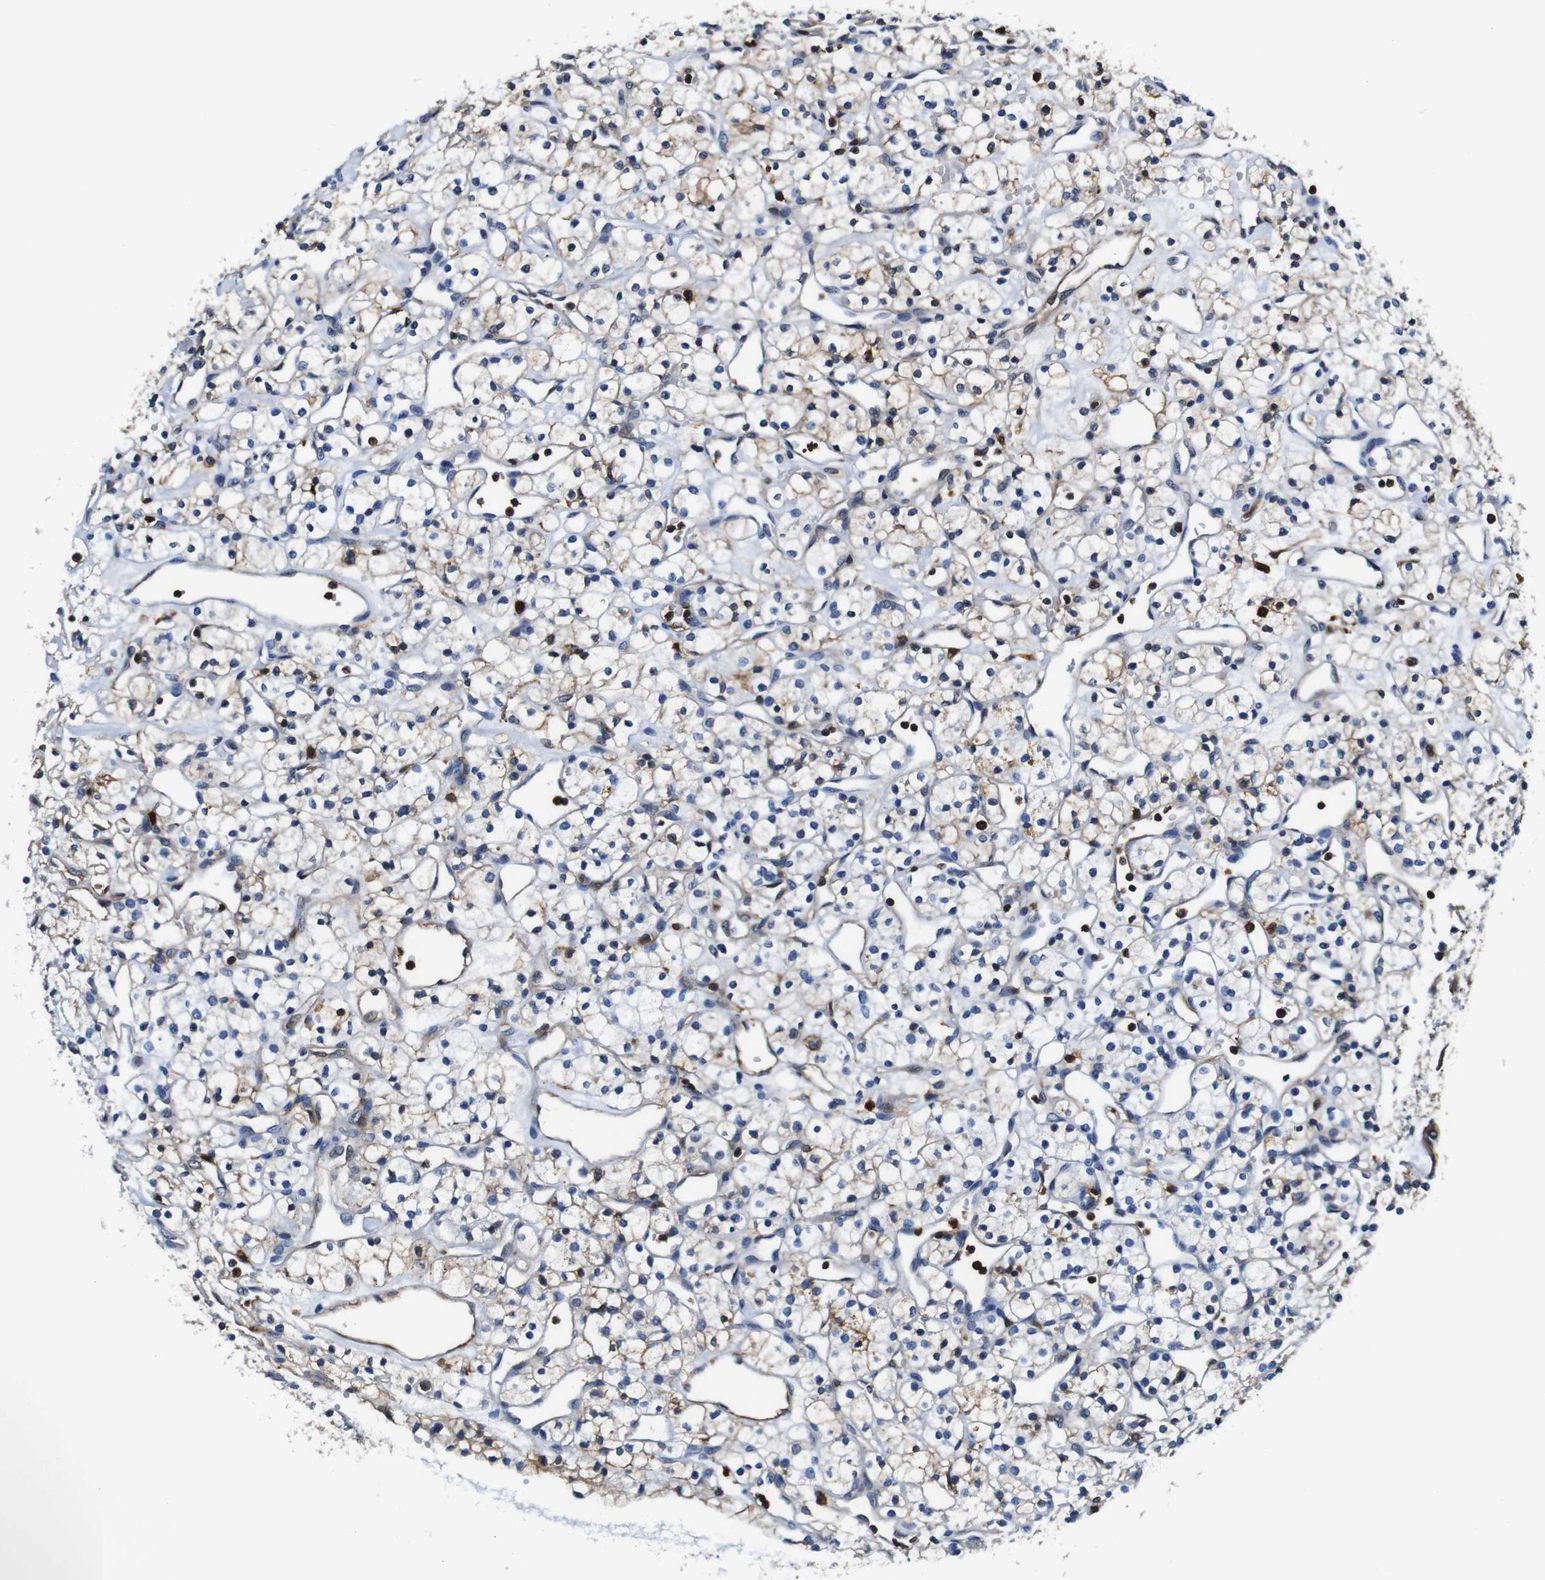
{"staining": {"intensity": "weak", "quantity": "<25%", "location": "cytoplasmic/membranous"}, "tissue": "renal cancer", "cell_type": "Tumor cells", "image_type": "cancer", "snomed": [{"axis": "morphology", "description": "Adenocarcinoma, NOS"}, {"axis": "topography", "description": "Kidney"}], "caption": "Tumor cells show no significant protein staining in renal adenocarcinoma.", "gene": "ANXA1", "patient": {"sex": "female", "age": 60}}